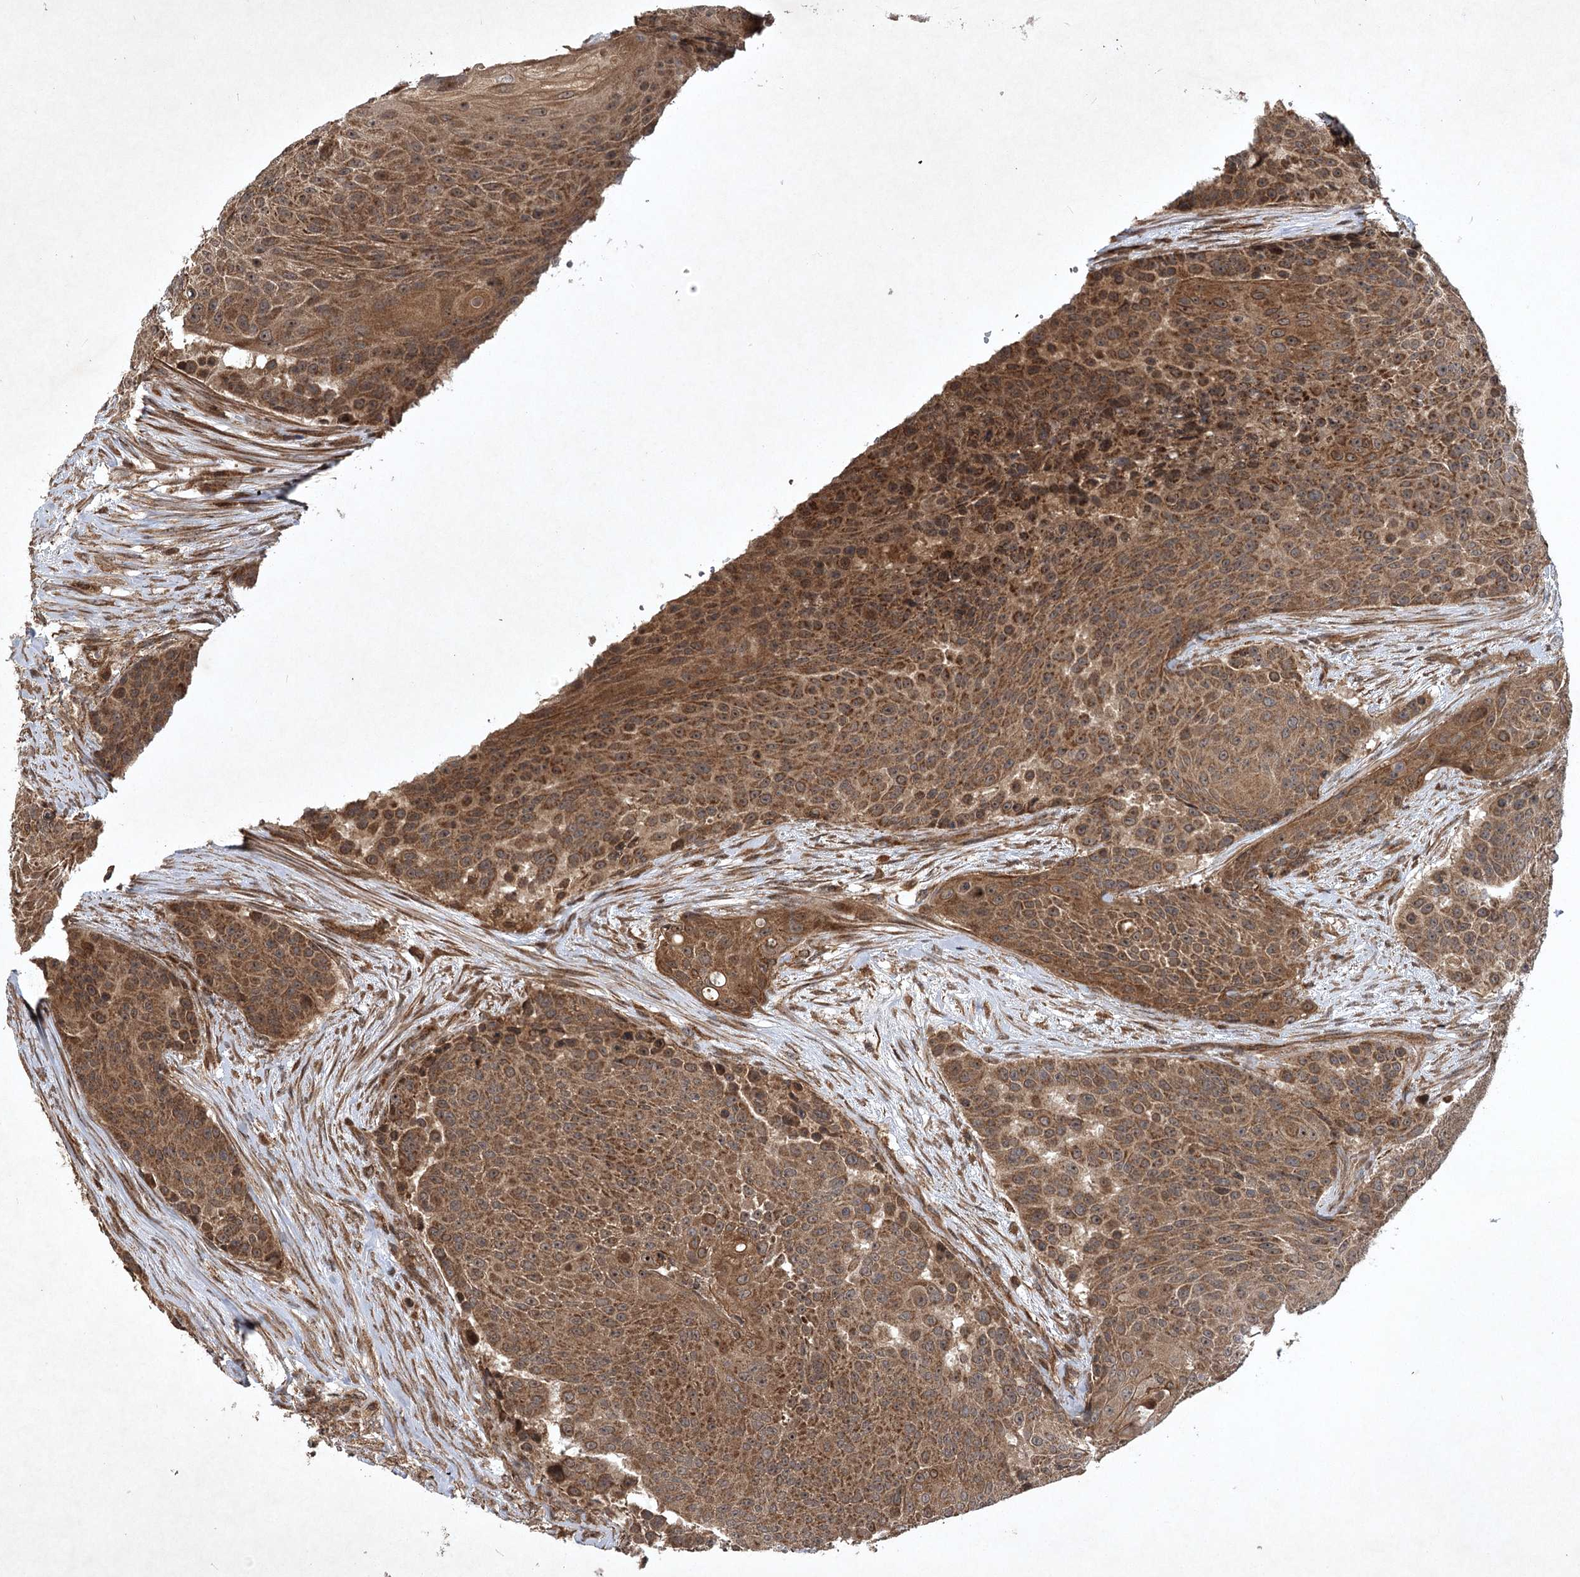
{"staining": {"intensity": "moderate", "quantity": ">75%", "location": "cytoplasmic/membranous"}, "tissue": "urothelial cancer", "cell_type": "Tumor cells", "image_type": "cancer", "snomed": [{"axis": "morphology", "description": "Urothelial carcinoma, High grade"}, {"axis": "topography", "description": "Urinary bladder"}], "caption": "Immunohistochemical staining of urothelial cancer displays medium levels of moderate cytoplasmic/membranous protein staining in about >75% of tumor cells. (Brightfield microscopy of DAB IHC at high magnification).", "gene": "INSIG2", "patient": {"sex": "female", "age": 63}}